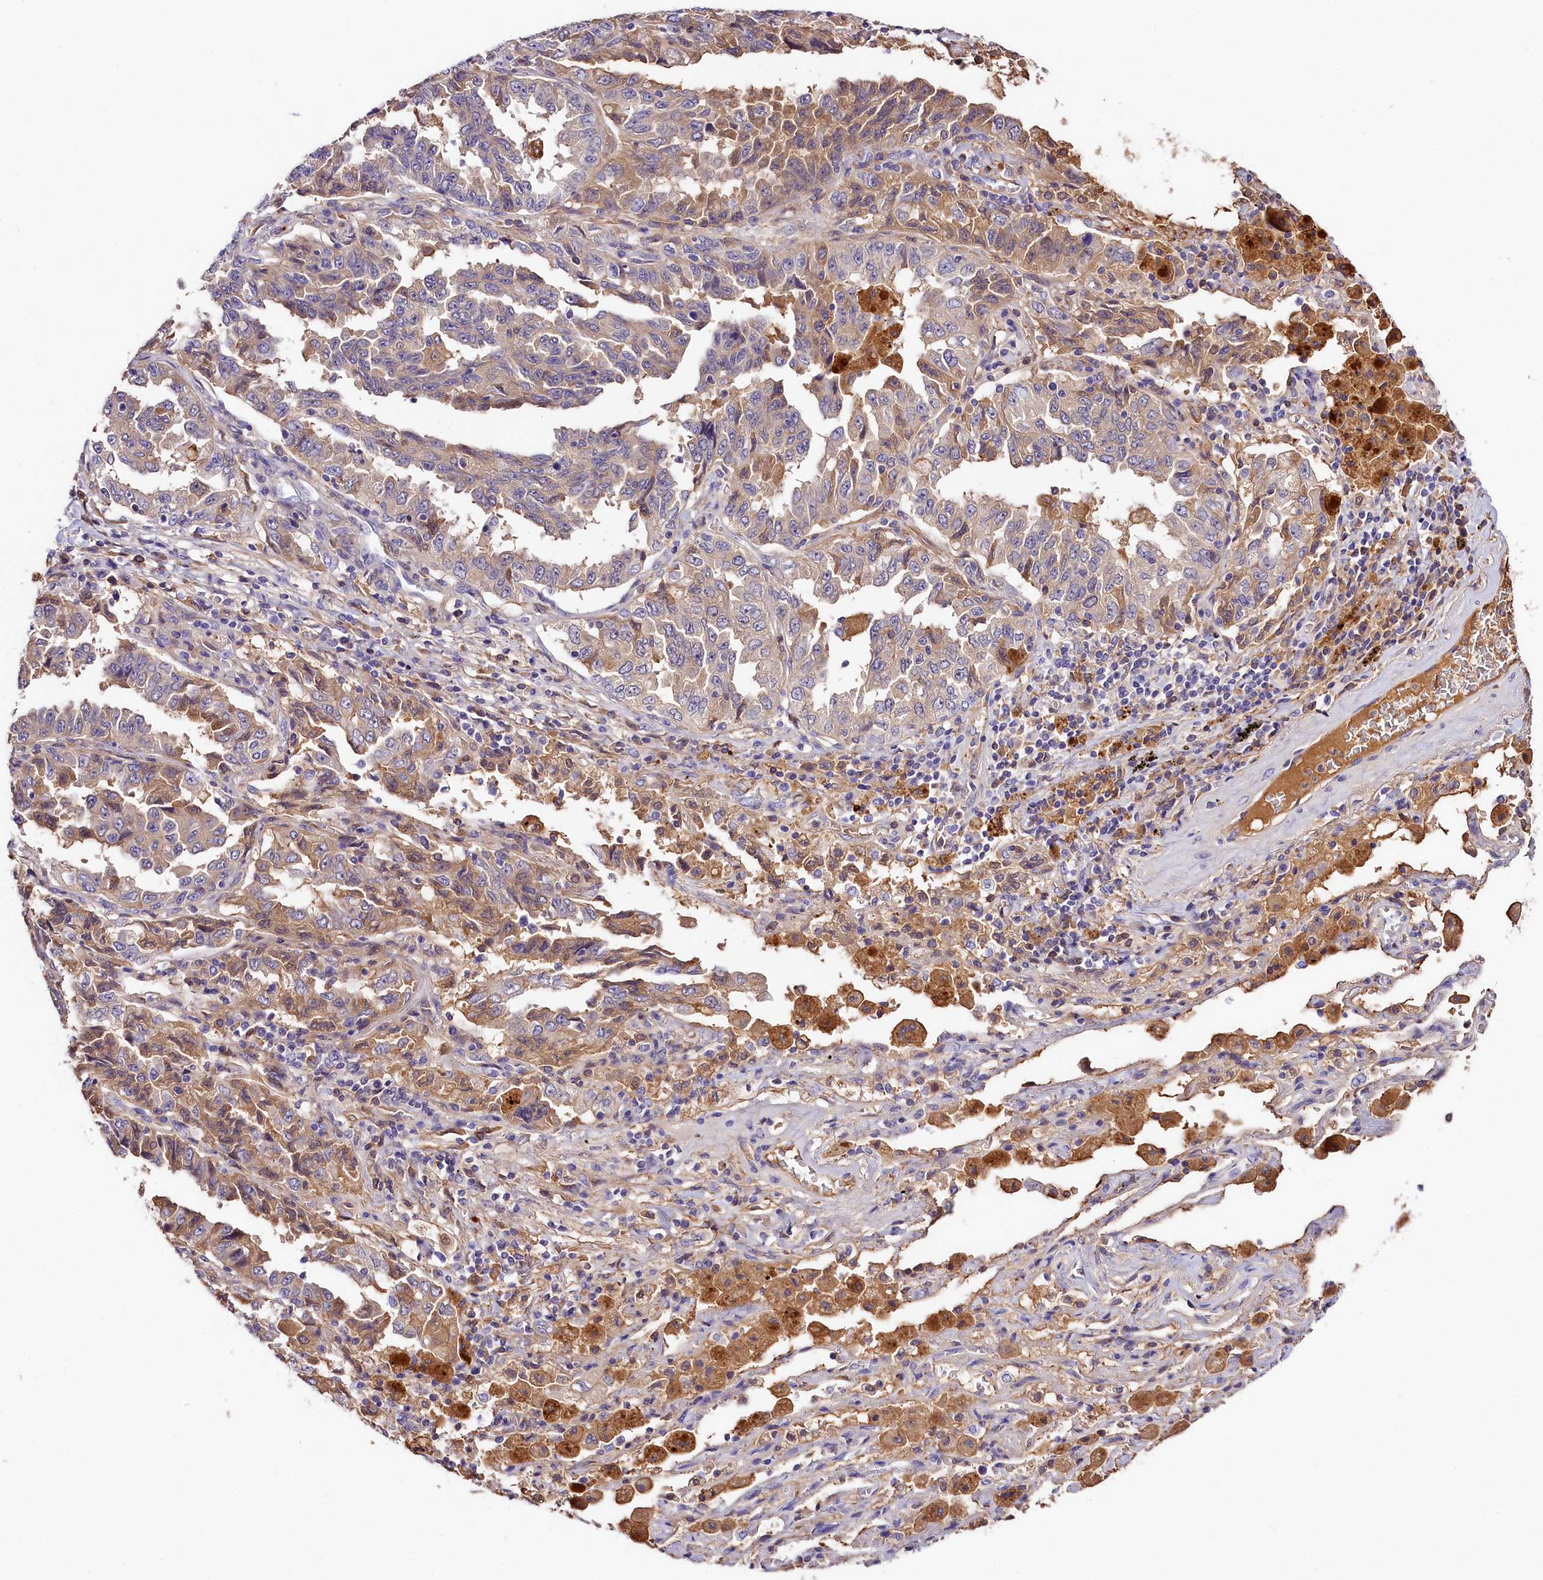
{"staining": {"intensity": "moderate", "quantity": "<25%", "location": "cytoplasmic/membranous"}, "tissue": "lung cancer", "cell_type": "Tumor cells", "image_type": "cancer", "snomed": [{"axis": "morphology", "description": "Adenocarcinoma, NOS"}, {"axis": "topography", "description": "Lung"}], "caption": "A micrograph of human adenocarcinoma (lung) stained for a protein shows moderate cytoplasmic/membranous brown staining in tumor cells.", "gene": "ARMC6", "patient": {"sex": "female", "age": 51}}